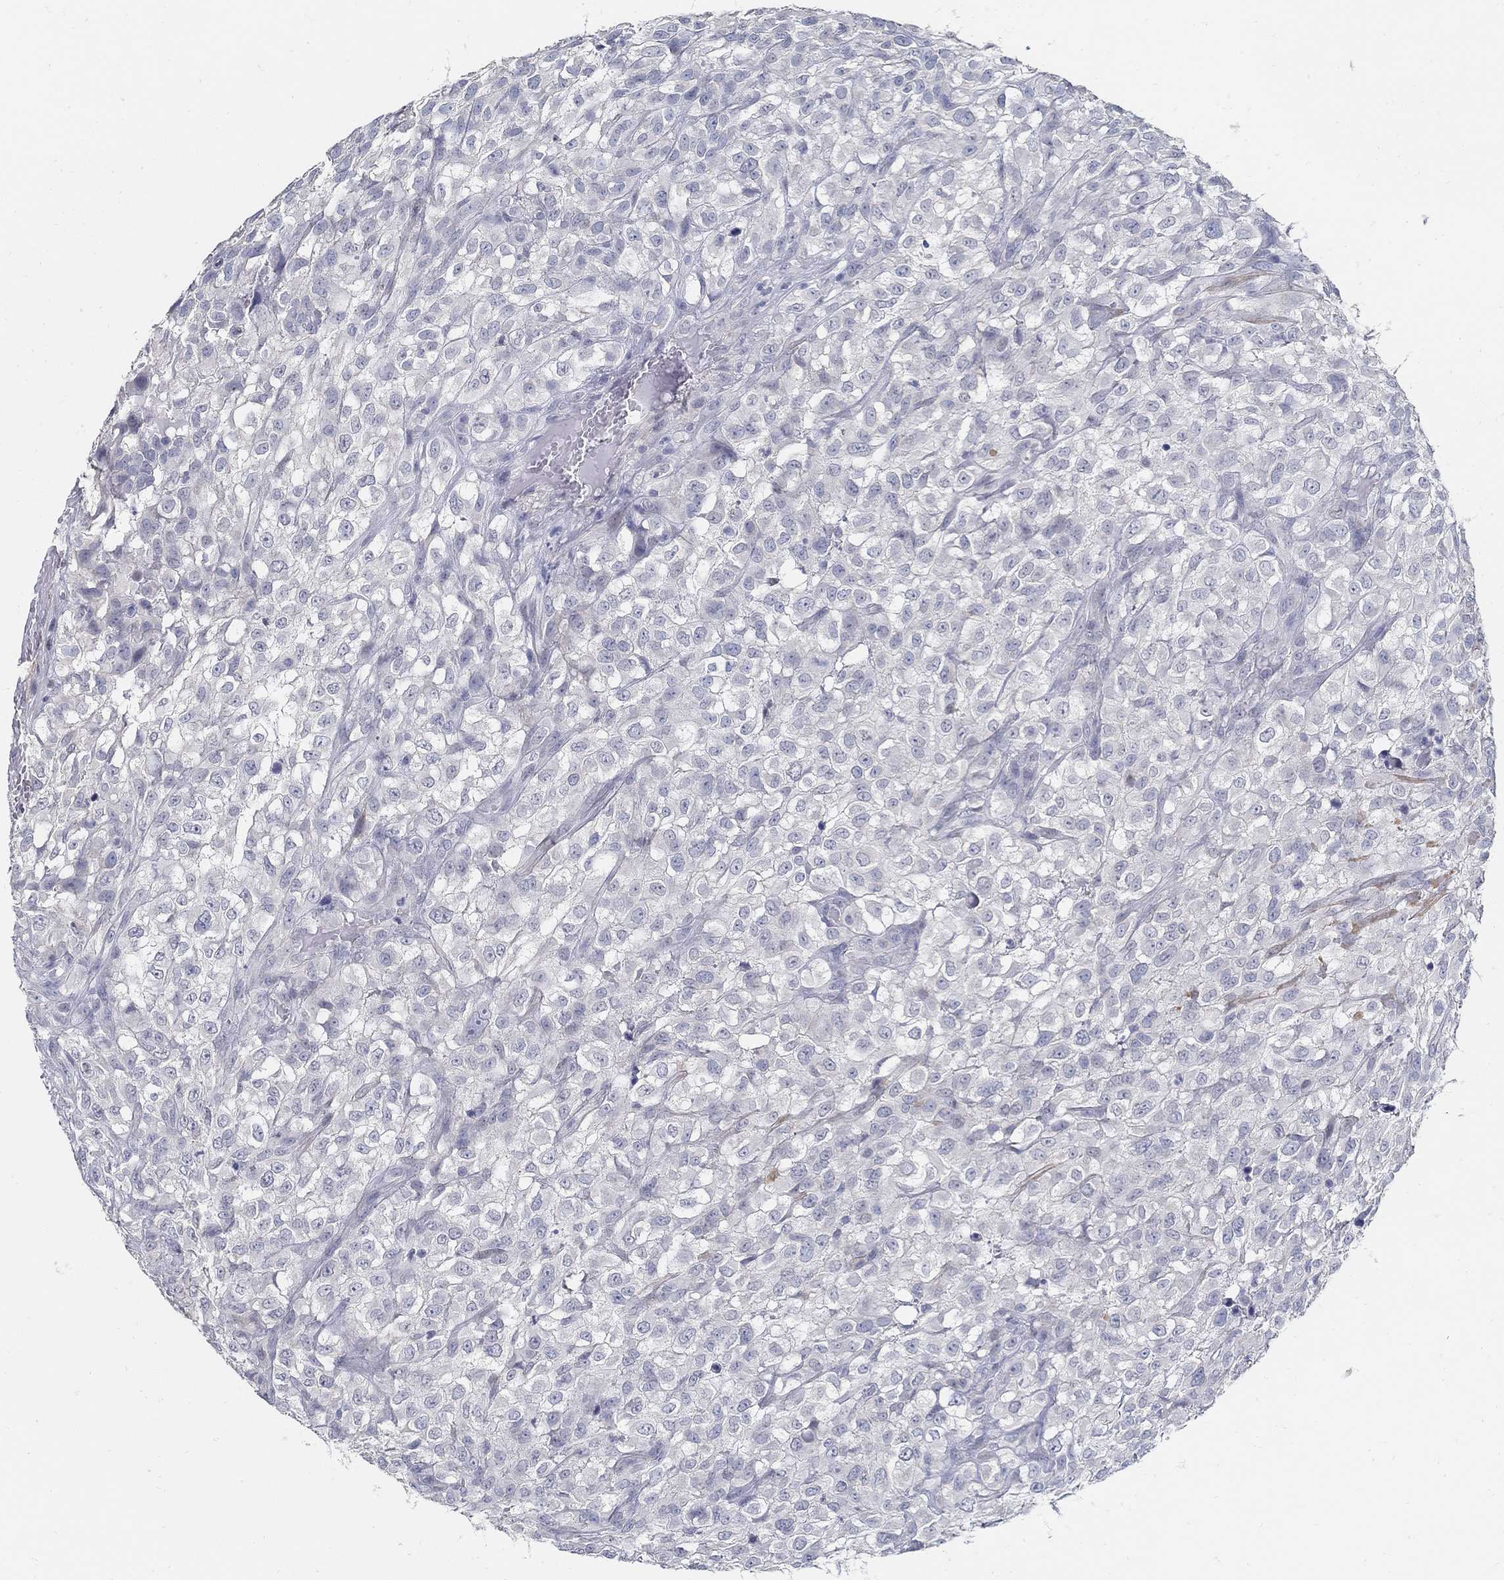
{"staining": {"intensity": "negative", "quantity": "none", "location": "none"}, "tissue": "urothelial cancer", "cell_type": "Tumor cells", "image_type": "cancer", "snomed": [{"axis": "morphology", "description": "Urothelial carcinoma, High grade"}, {"axis": "topography", "description": "Urinary bladder"}], "caption": "The micrograph reveals no staining of tumor cells in urothelial carcinoma (high-grade).", "gene": "USP29", "patient": {"sex": "male", "age": 56}}